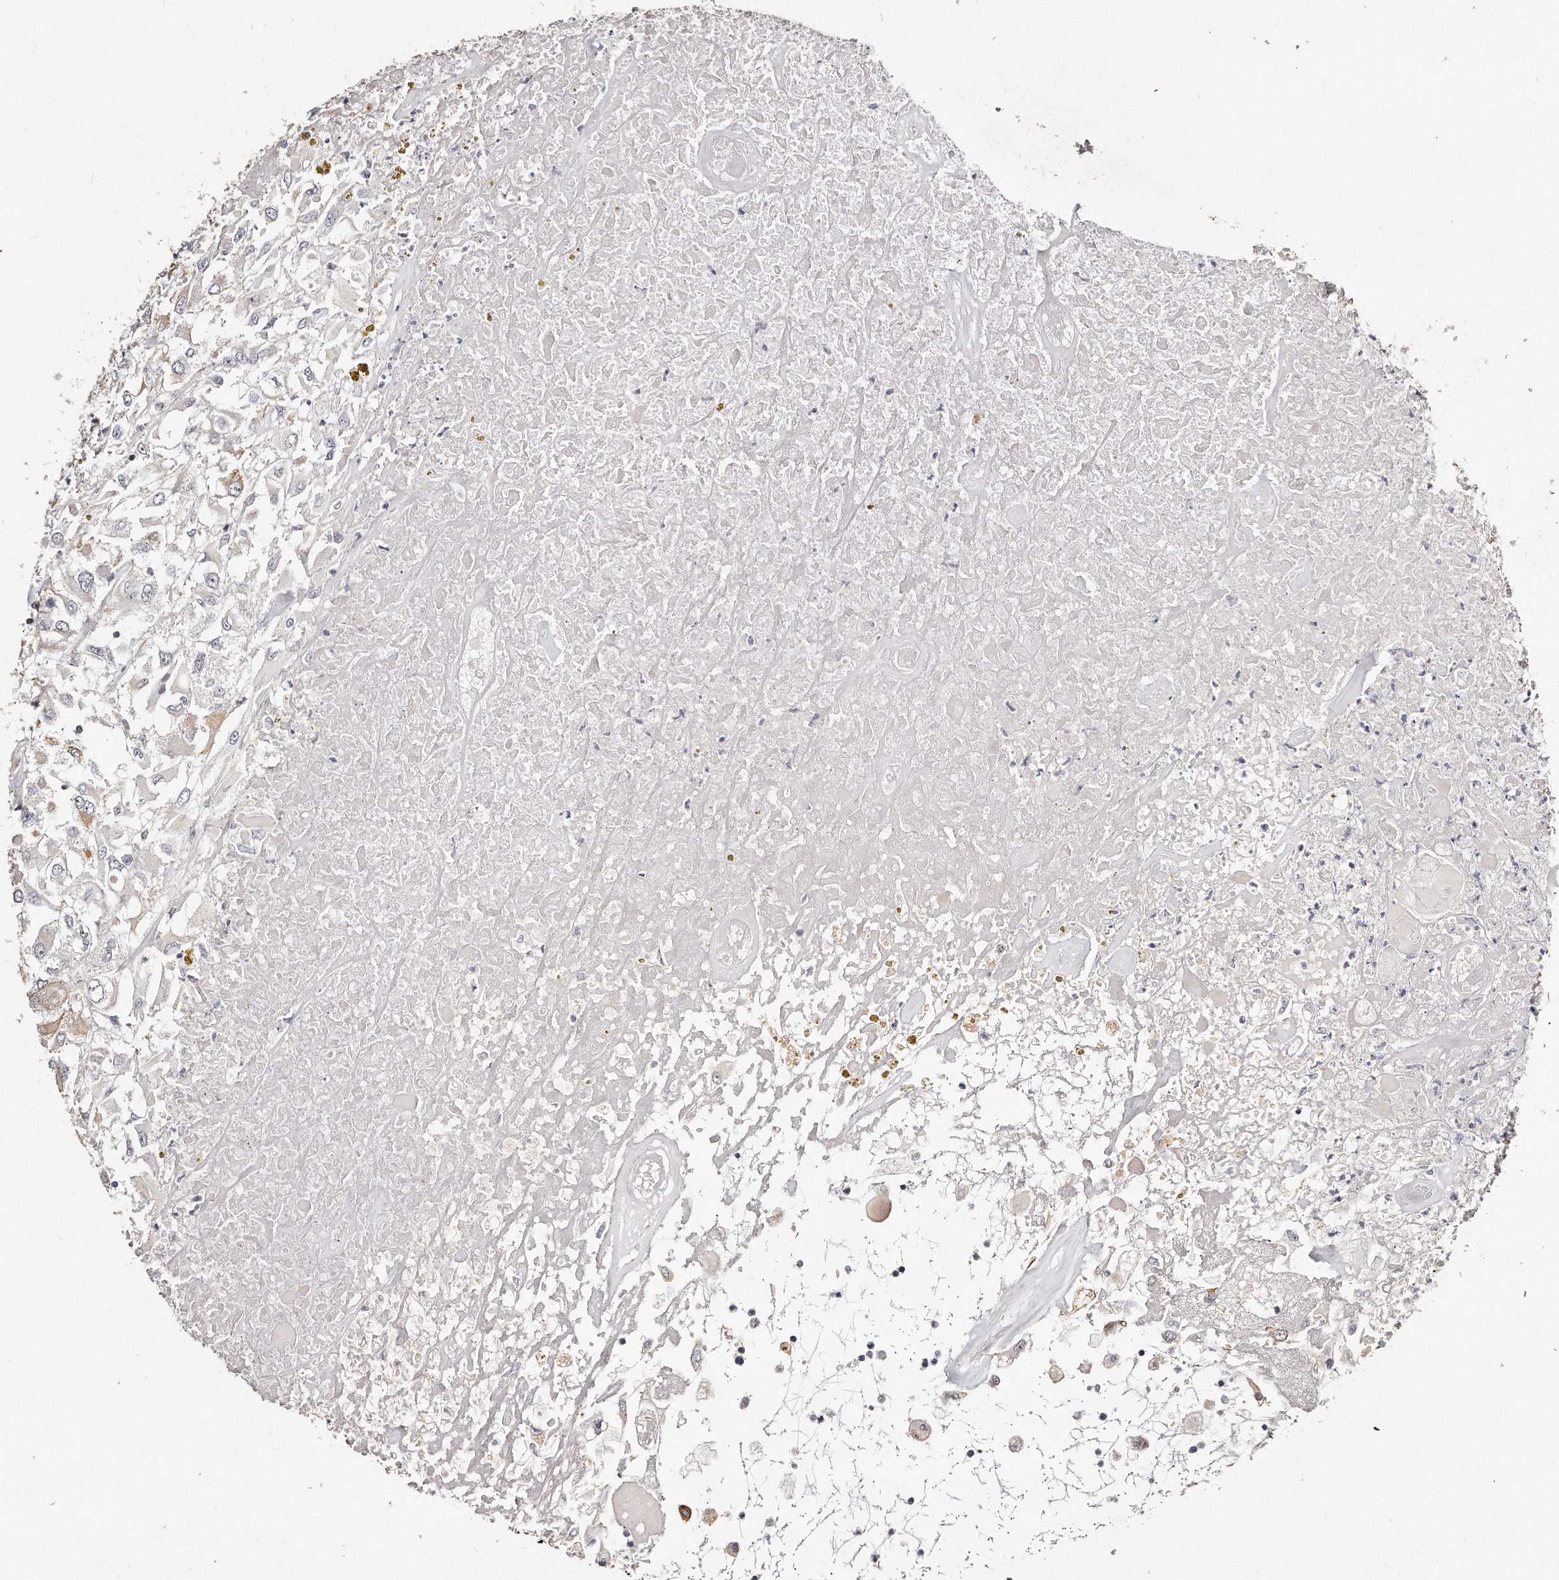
{"staining": {"intensity": "negative", "quantity": "none", "location": "none"}, "tissue": "renal cancer", "cell_type": "Tumor cells", "image_type": "cancer", "snomed": [{"axis": "morphology", "description": "Adenocarcinoma, NOS"}, {"axis": "topography", "description": "Kidney"}], "caption": "This is an immunohistochemistry (IHC) histopathology image of renal cancer (adenocarcinoma). There is no positivity in tumor cells.", "gene": "ZYG11A", "patient": {"sex": "female", "age": 52}}